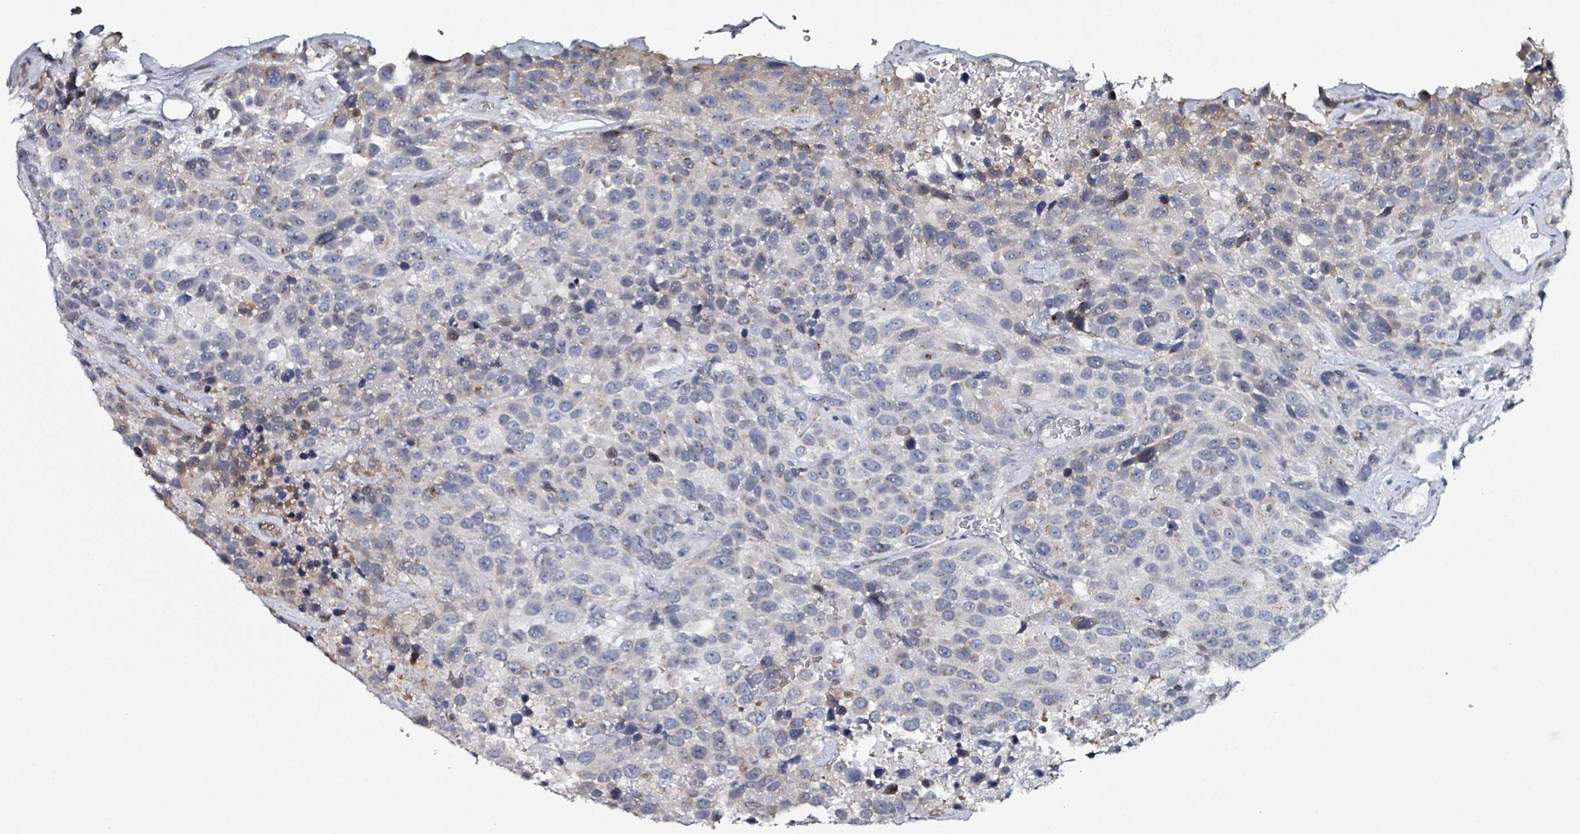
{"staining": {"intensity": "negative", "quantity": "none", "location": "none"}, "tissue": "urothelial cancer", "cell_type": "Tumor cells", "image_type": "cancer", "snomed": [{"axis": "morphology", "description": "Urothelial carcinoma, High grade"}, {"axis": "topography", "description": "Urinary bladder"}], "caption": "Immunohistochemical staining of high-grade urothelial carcinoma demonstrates no significant staining in tumor cells.", "gene": "B3GAT3", "patient": {"sex": "female", "age": 70}}